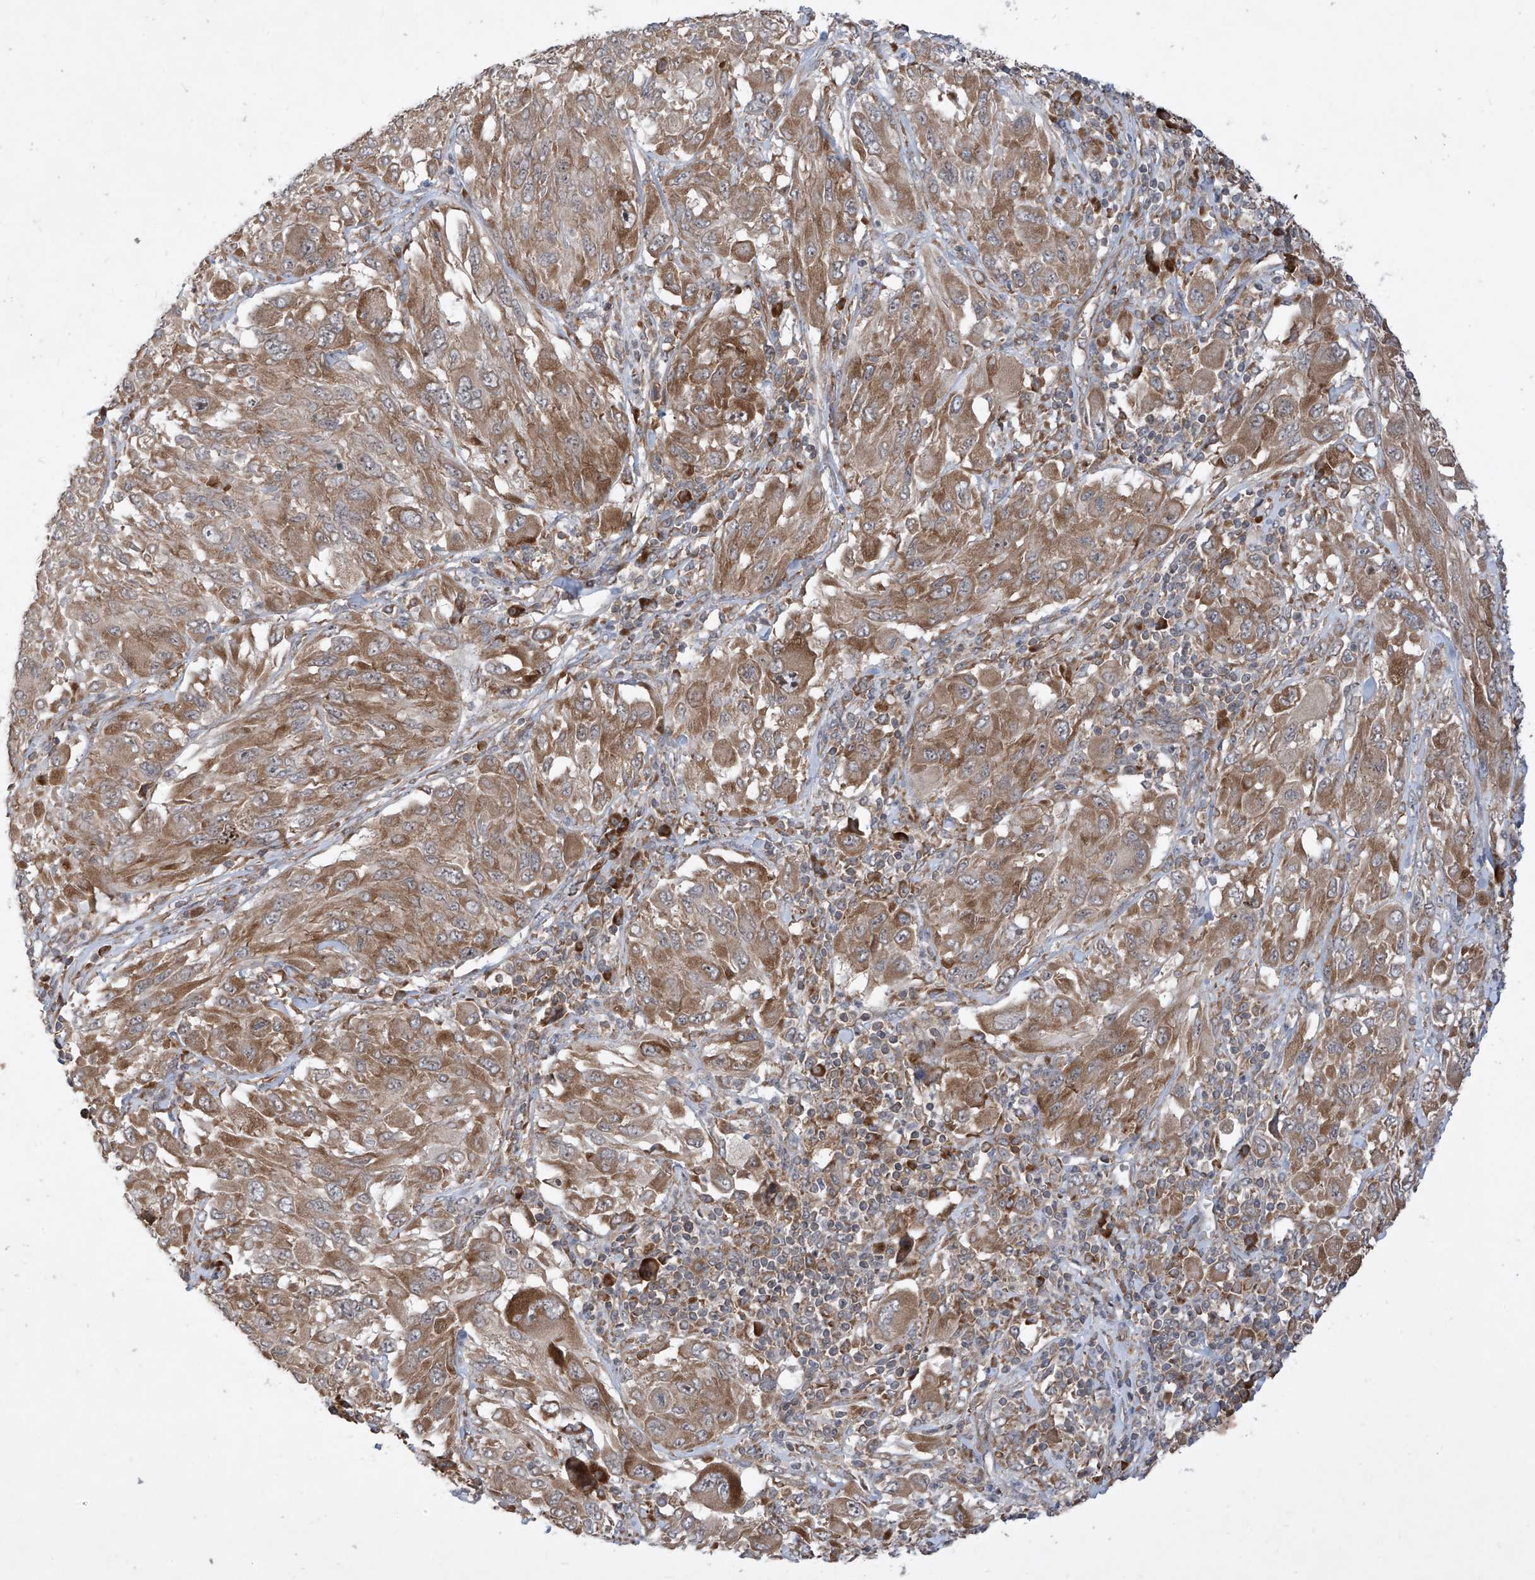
{"staining": {"intensity": "moderate", "quantity": ">75%", "location": "cytoplasmic/membranous"}, "tissue": "melanoma", "cell_type": "Tumor cells", "image_type": "cancer", "snomed": [{"axis": "morphology", "description": "Malignant melanoma, NOS"}, {"axis": "topography", "description": "Skin"}], "caption": "An immunohistochemistry histopathology image of tumor tissue is shown. Protein staining in brown highlights moderate cytoplasmic/membranous positivity in melanoma within tumor cells.", "gene": "RPL34", "patient": {"sex": "female", "age": 91}}